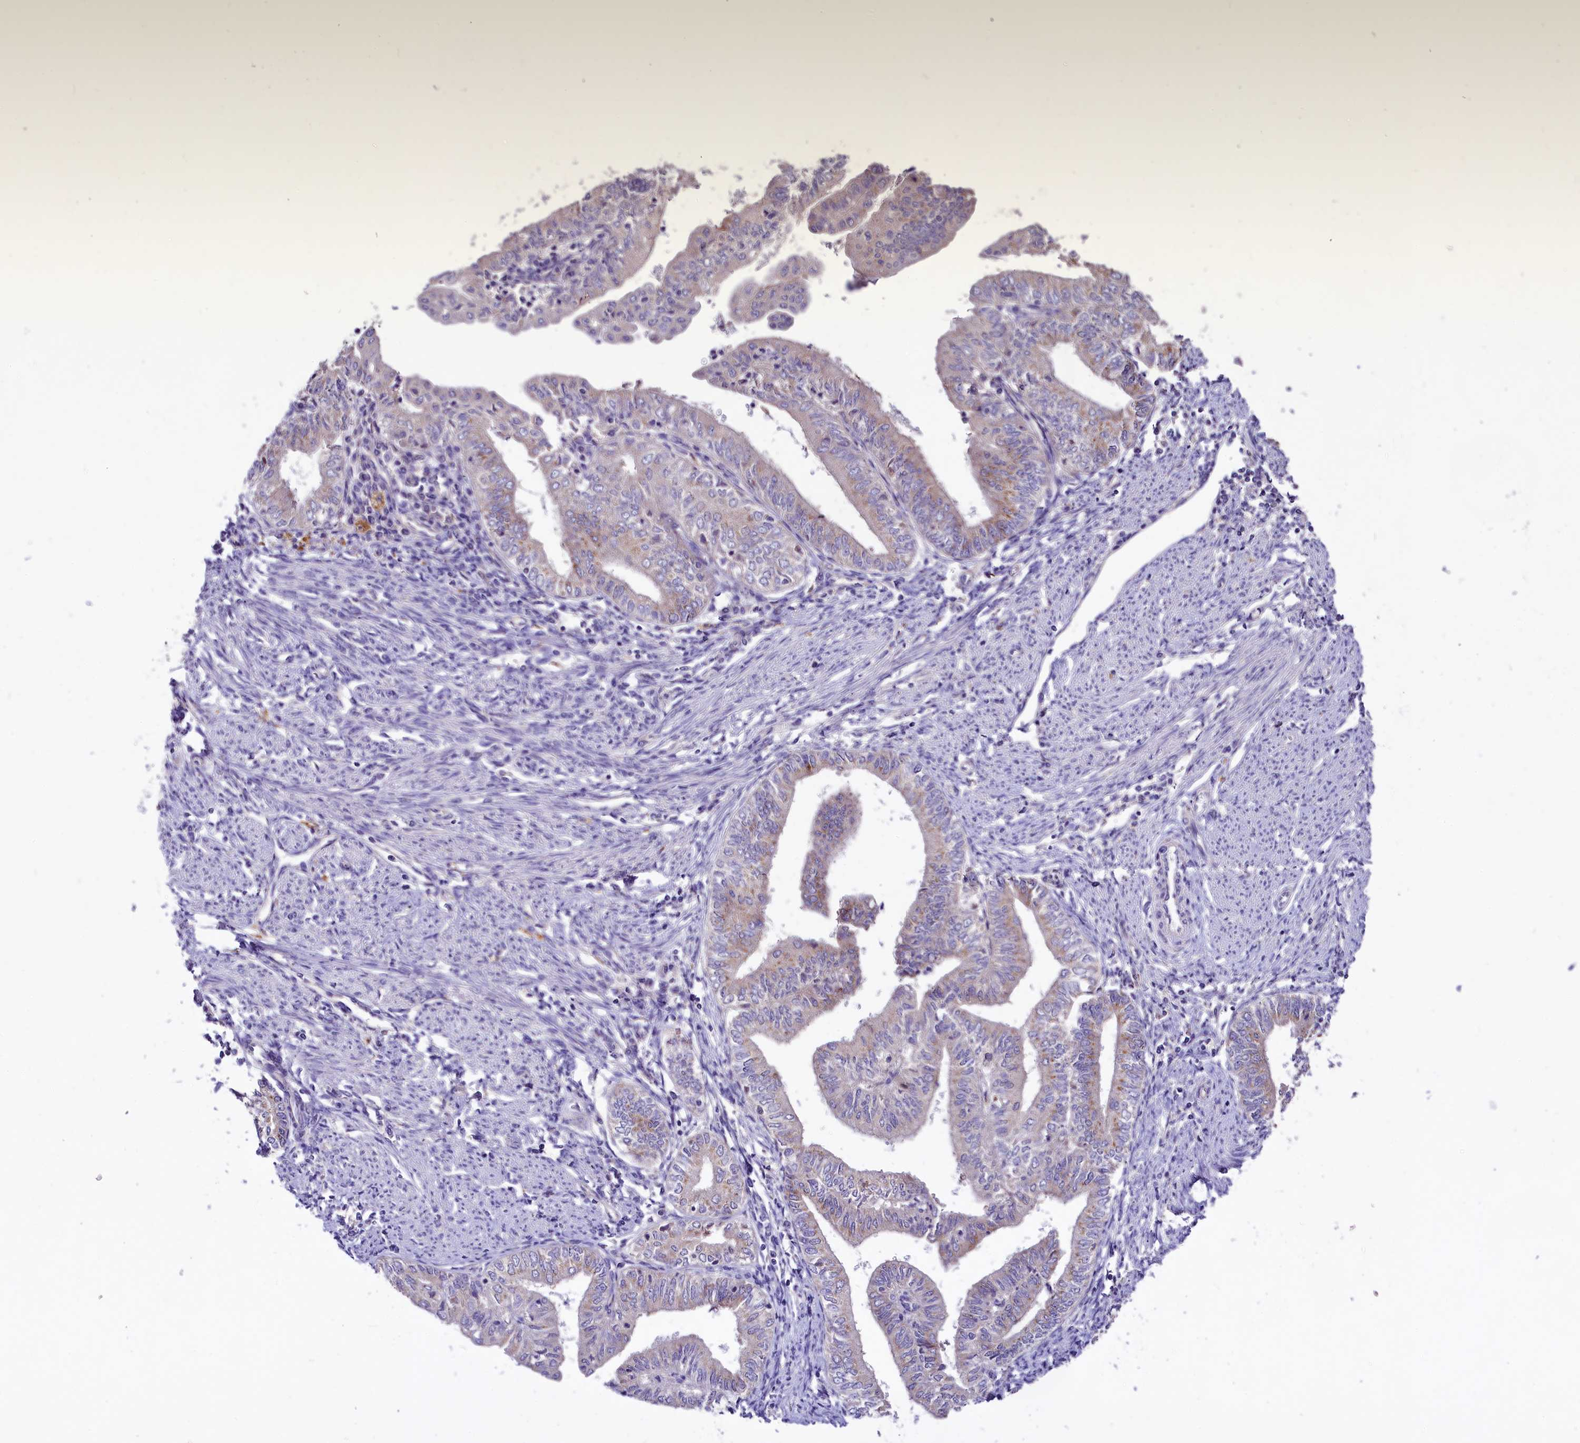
{"staining": {"intensity": "negative", "quantity": "none", "location": "none"}, "tissue": "endometrial cancer", "cell_type": "Tumor cells", "image_type": "cancer", "snomed": [{"axis": "morphology", "description": "Adenocarcinoma, NOS"}, {"axis": "topography", "description": "Endometrium"}], "caption": "Immunohistochemical staining of human endometrial adenocarcinoma demonstrates no significant staining in tumor cells.", "gene": "PEMT", "patient": {"sex": "female", "age": 66}}